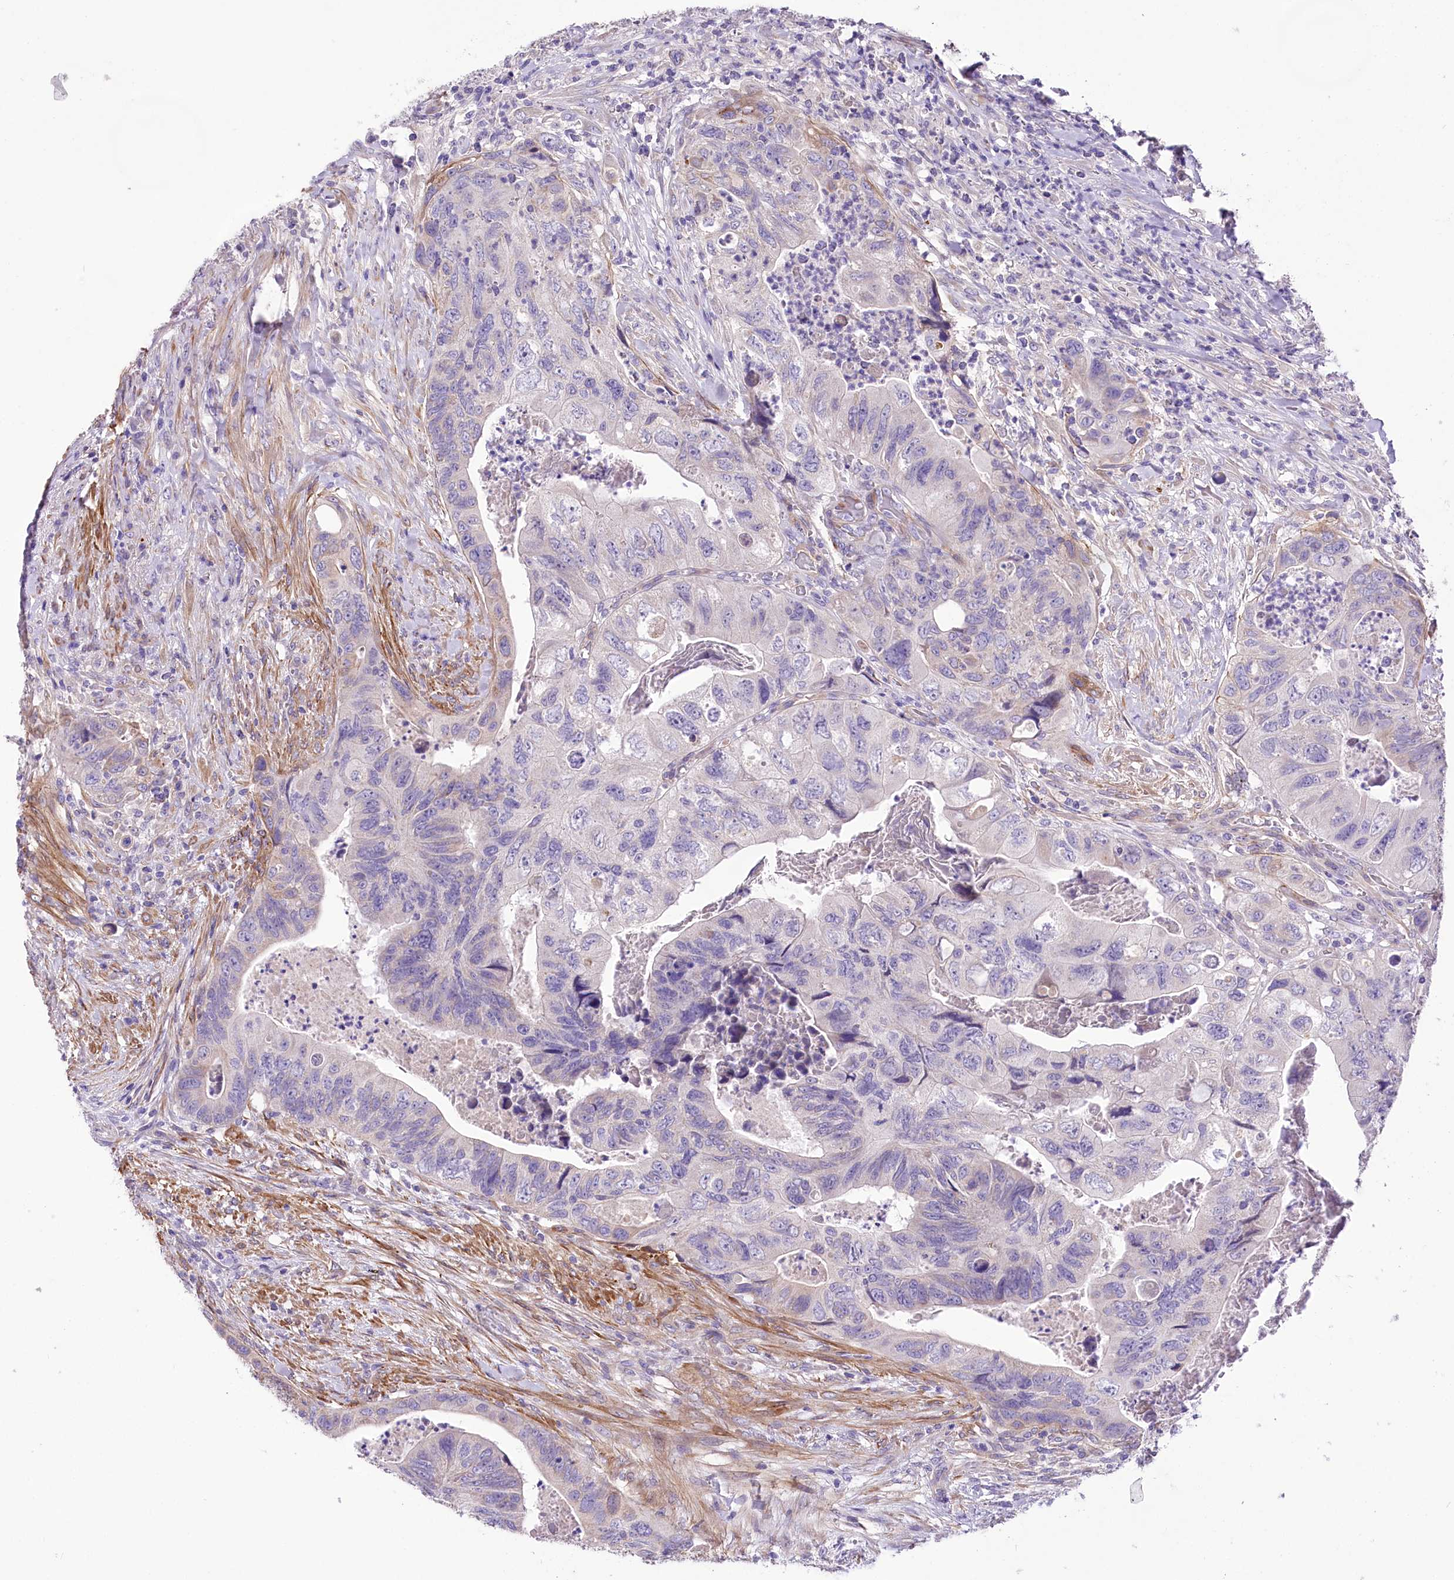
{"staining": {"intensity": "negative", "quantity": "none", "location": "none"}, "tissue": "colorectal cancer", "cell_type": "Tumor cells", "image_type": "cancer", "snomed": [{"axis": "morphology", "description": "Adenocarcinoma, NOS"}, {"axis": "topography", "description": "Rectum"}], "caption": "The IHC photomicrograph has no significant positivity in tumor cells of colorectal cancer (adenocarcinoma) tissue.", "gene": "RDH16", "patient": {"sex": "male", "age": 63}}